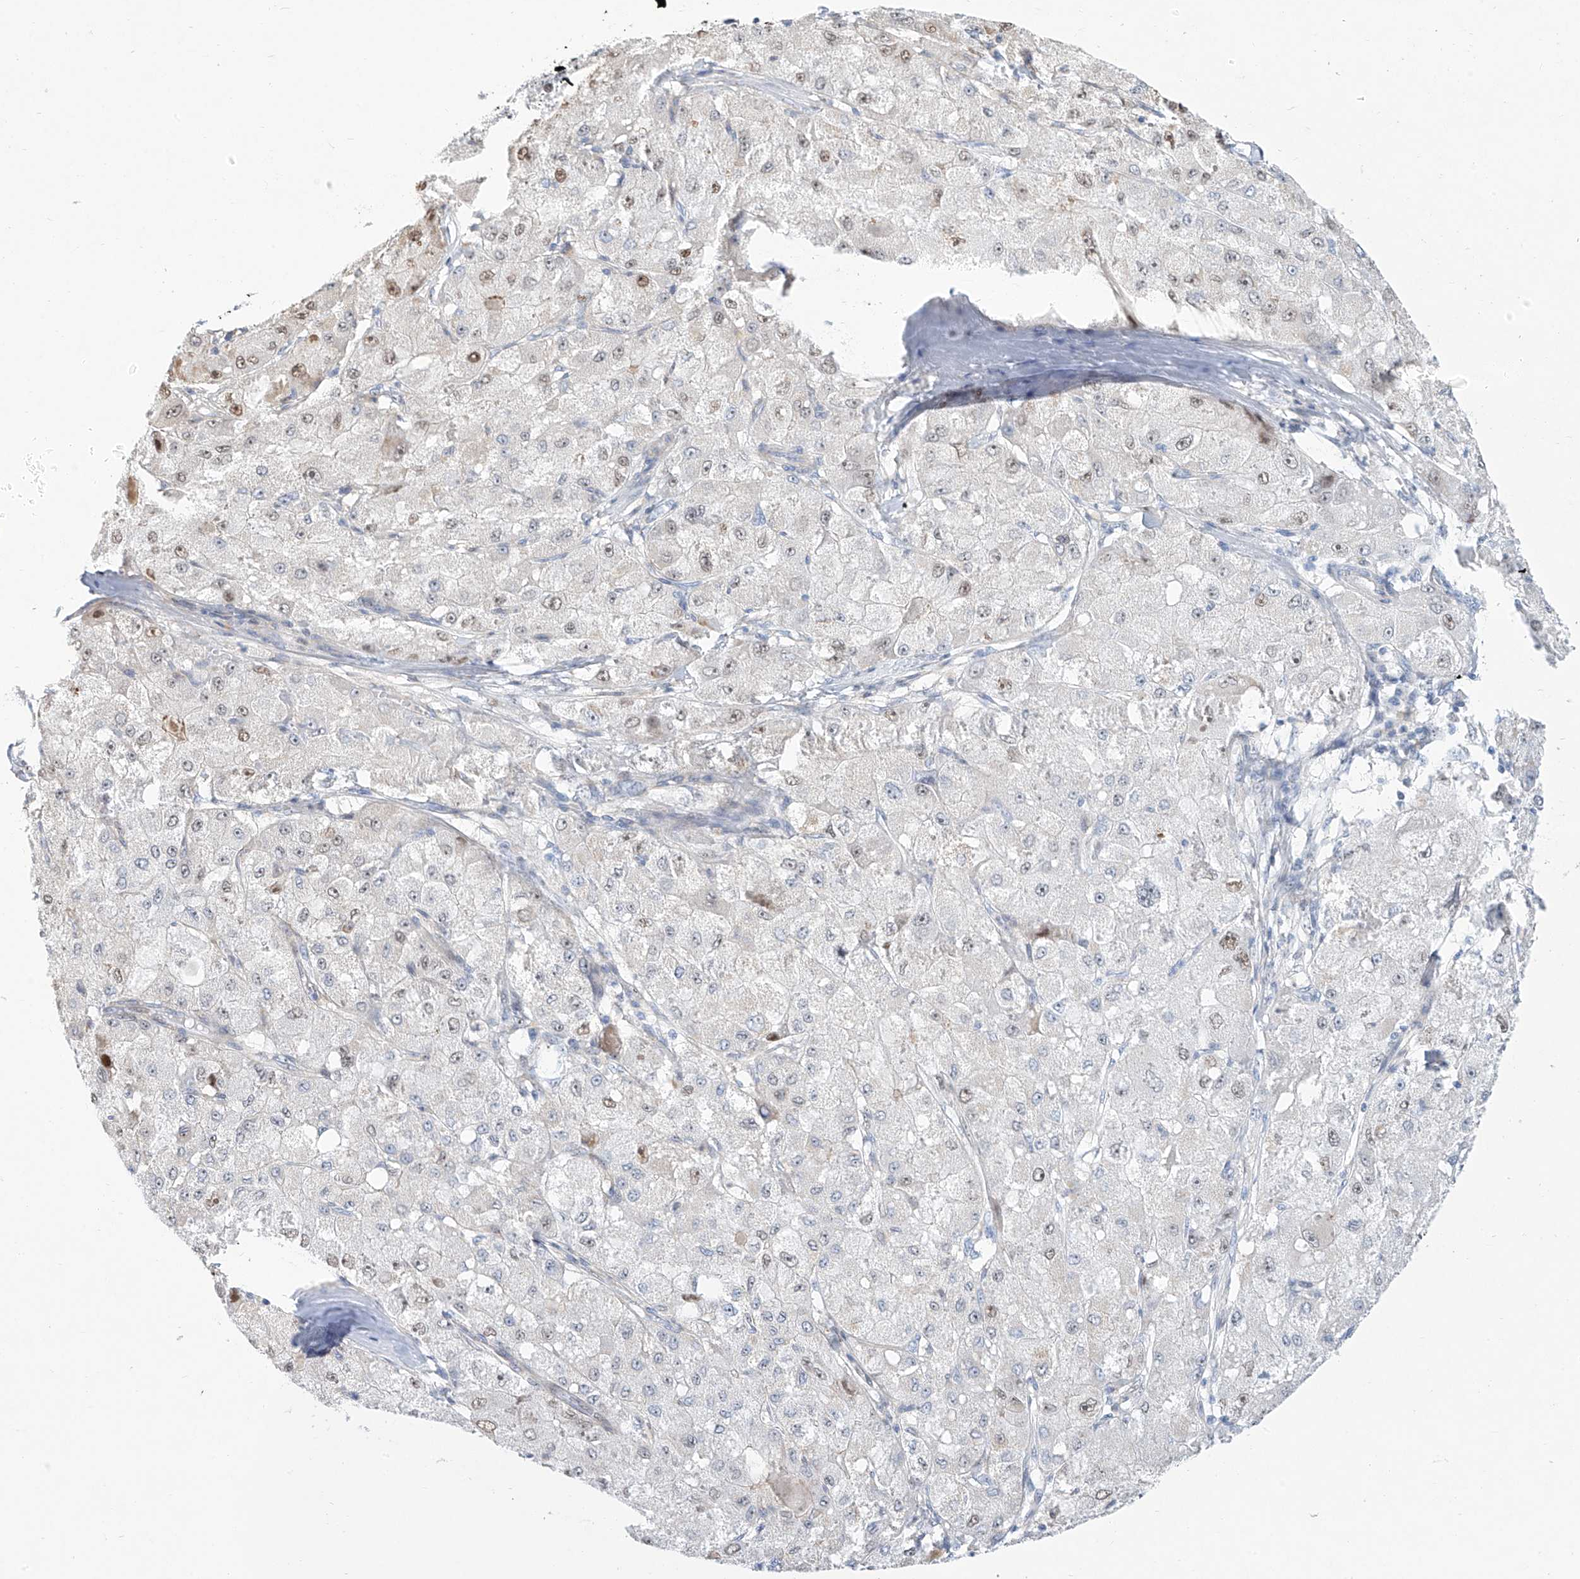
{"staining": {"intensity": "moderate", "quantity": "<25%", "location": "nuclear"}, "tissue": "liver cancer", "cell_type": "Tumor cells", "image_type": "cancer", "snomed": [{"axis": "morphology", "description": "Carcinoma, Hepatocellular, NOS"}, {"axis": "topography", "description": "Liver"}], "caption": "There is low levels of moderate nuclear expression in tumor cells of liver hepatocellular carcinoma, as demonstrated by immunohistochemical staining (brown color).", "gene": "SNU13", "patient": {"sex": "male", "age": 80}}